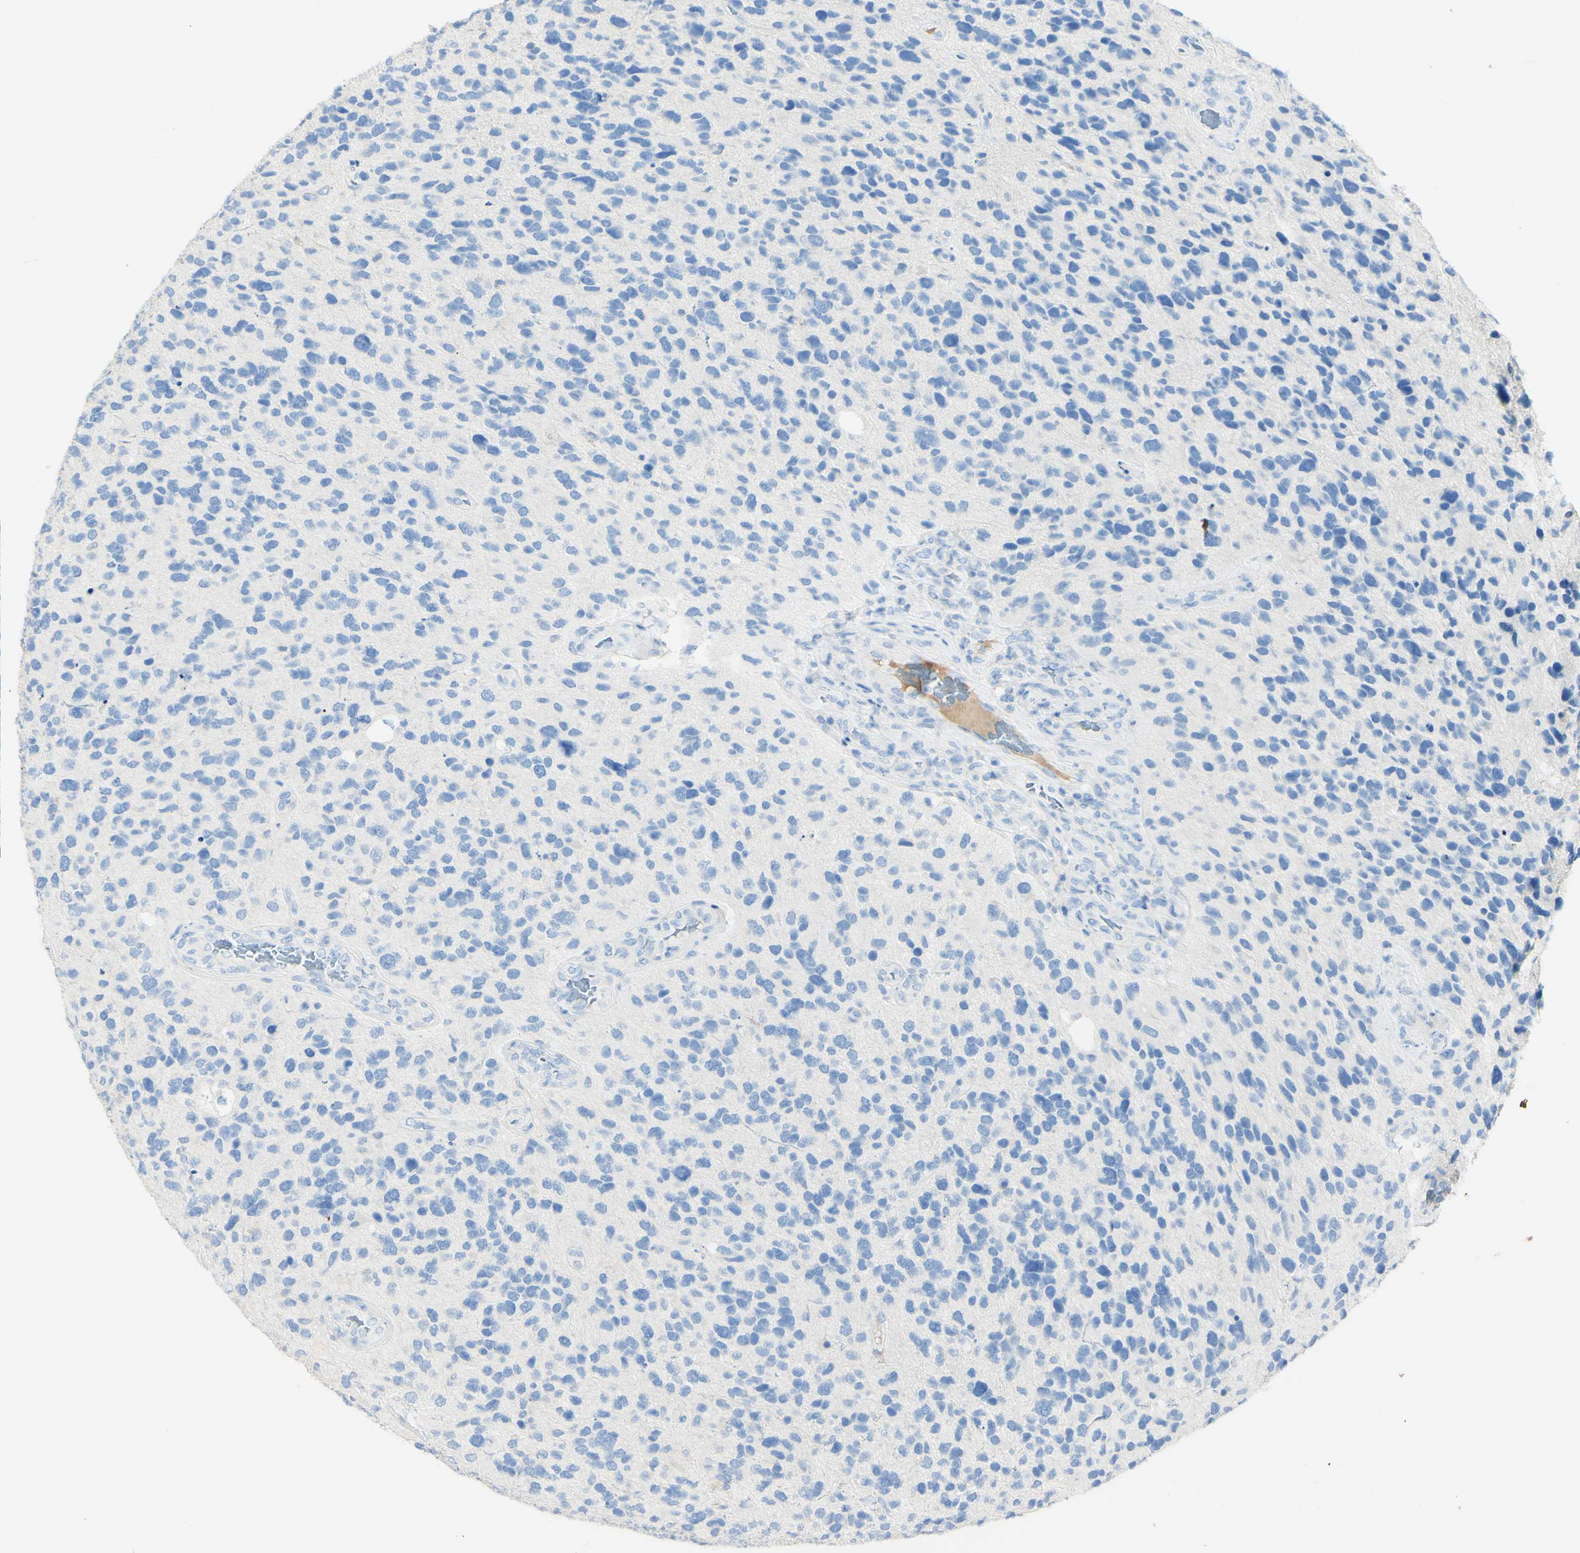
{"staining": {"intensity": "negative", "quantity": "none", "location": "none"}, "tissue": "glioma", "cell_type": "Tumor cells", "image_type": "cancer", "snomed": [{"axis": "morphology", "description": "Glioma, malignant, High grade"}, {"axis": "topography", "description": "Brain"}], "caption": "Glioma stained for a protein using immunohistochemistry reveals no staining tumor cells.", "gene": "PIGR", "patient": {"sex": "female", "age": 58}}